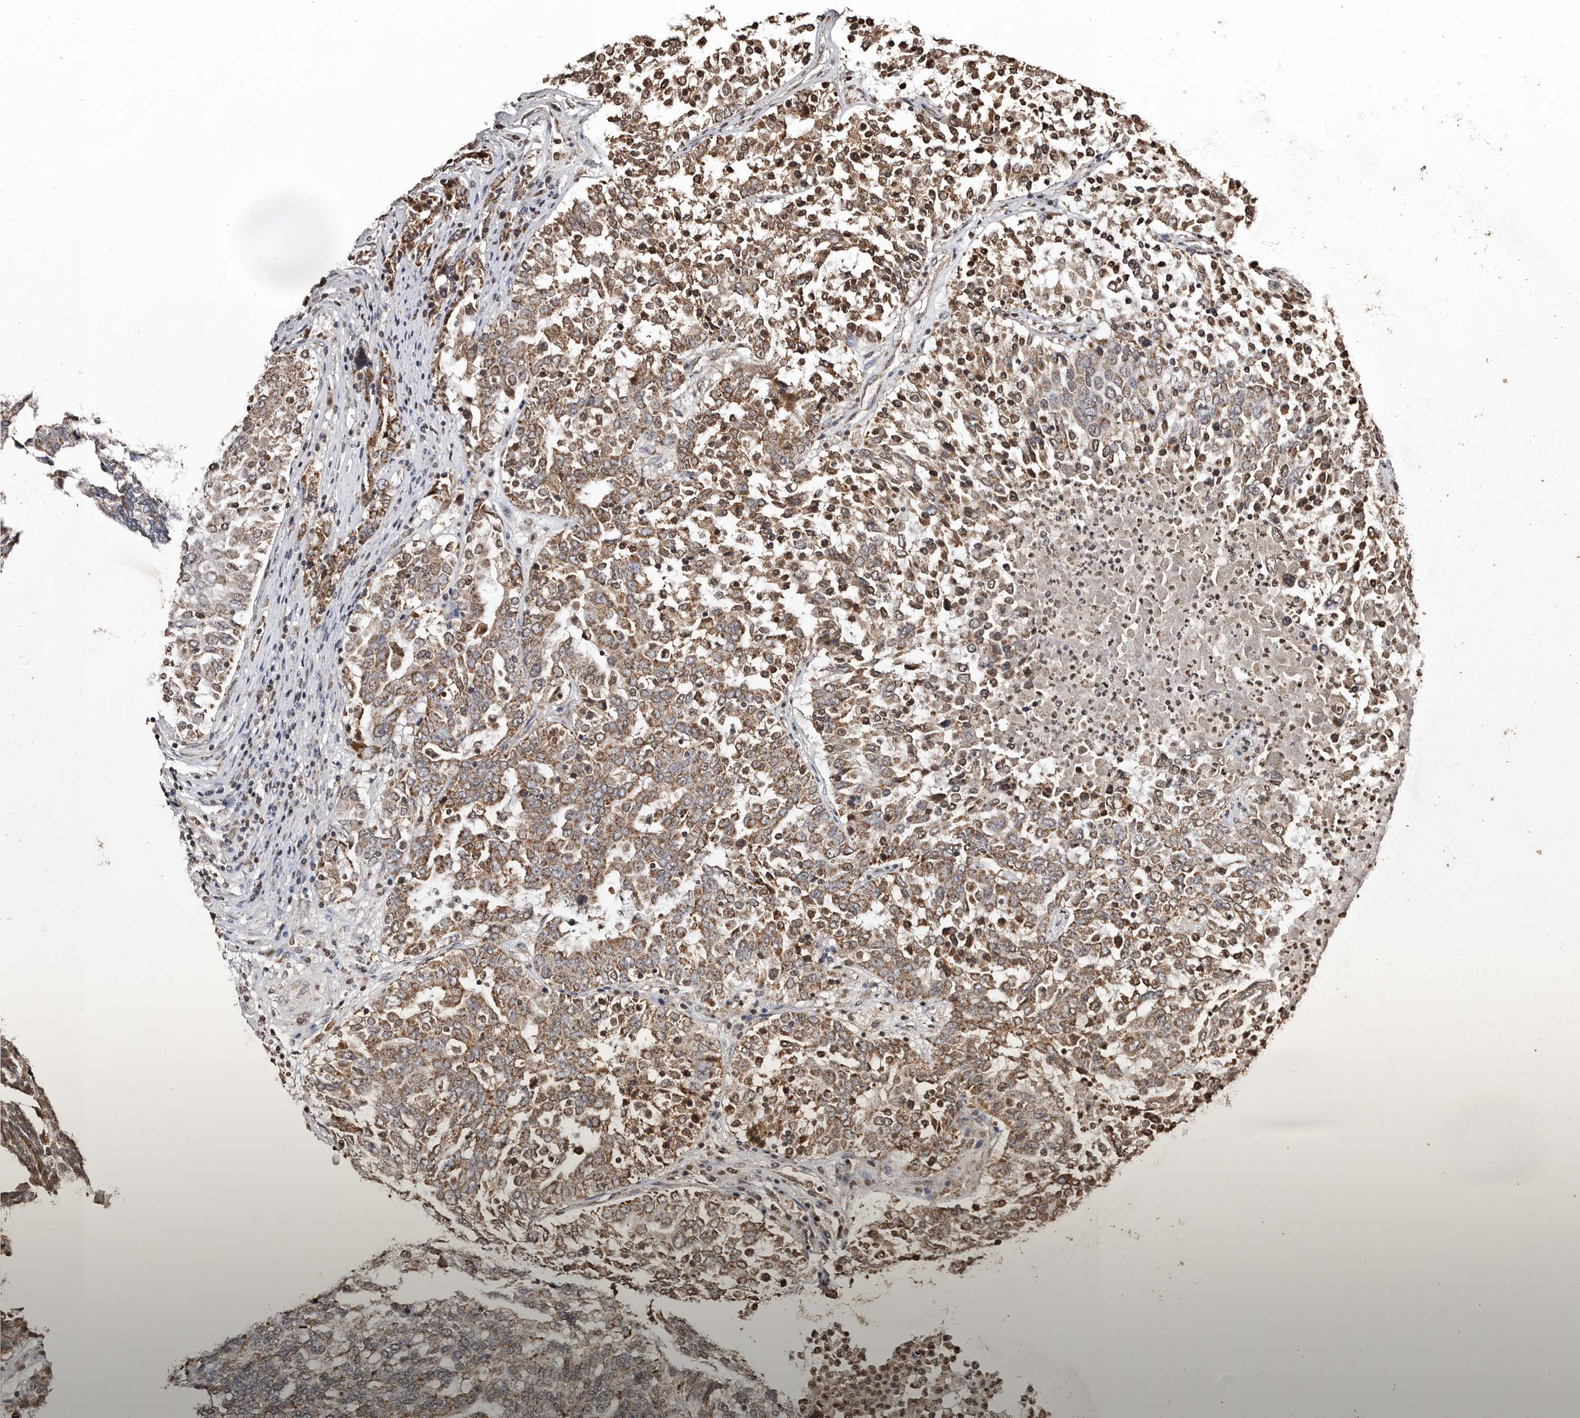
{"staining": {"intensity": "moderate", "quantity": ">75%", "location": "cytoplasmic/membranous"}, "tissue": "ovarian cancer", "cell_type": "Tumor cells", "image_type": "cancer", "snomed": [{"axis": "morphology", "description": "Cystadenocarcinoma, serous, NOS"}, {"axis": "topography", "description": "Ovary"}], "caption": "Immunohistochemistry (IHC) (DAB (3,3'-diaminobenzidine)) staining of ovarian cancer (serous cystadenocarcinoma) reveals moderate cytoplasmic/membranous protein expression in about >75% of tumor cells. (DAB IHC, brown staining for protein, blue staining for nuclei).", "gene": "CCDC190", "patient": {"sex": "female", "age": 59}}